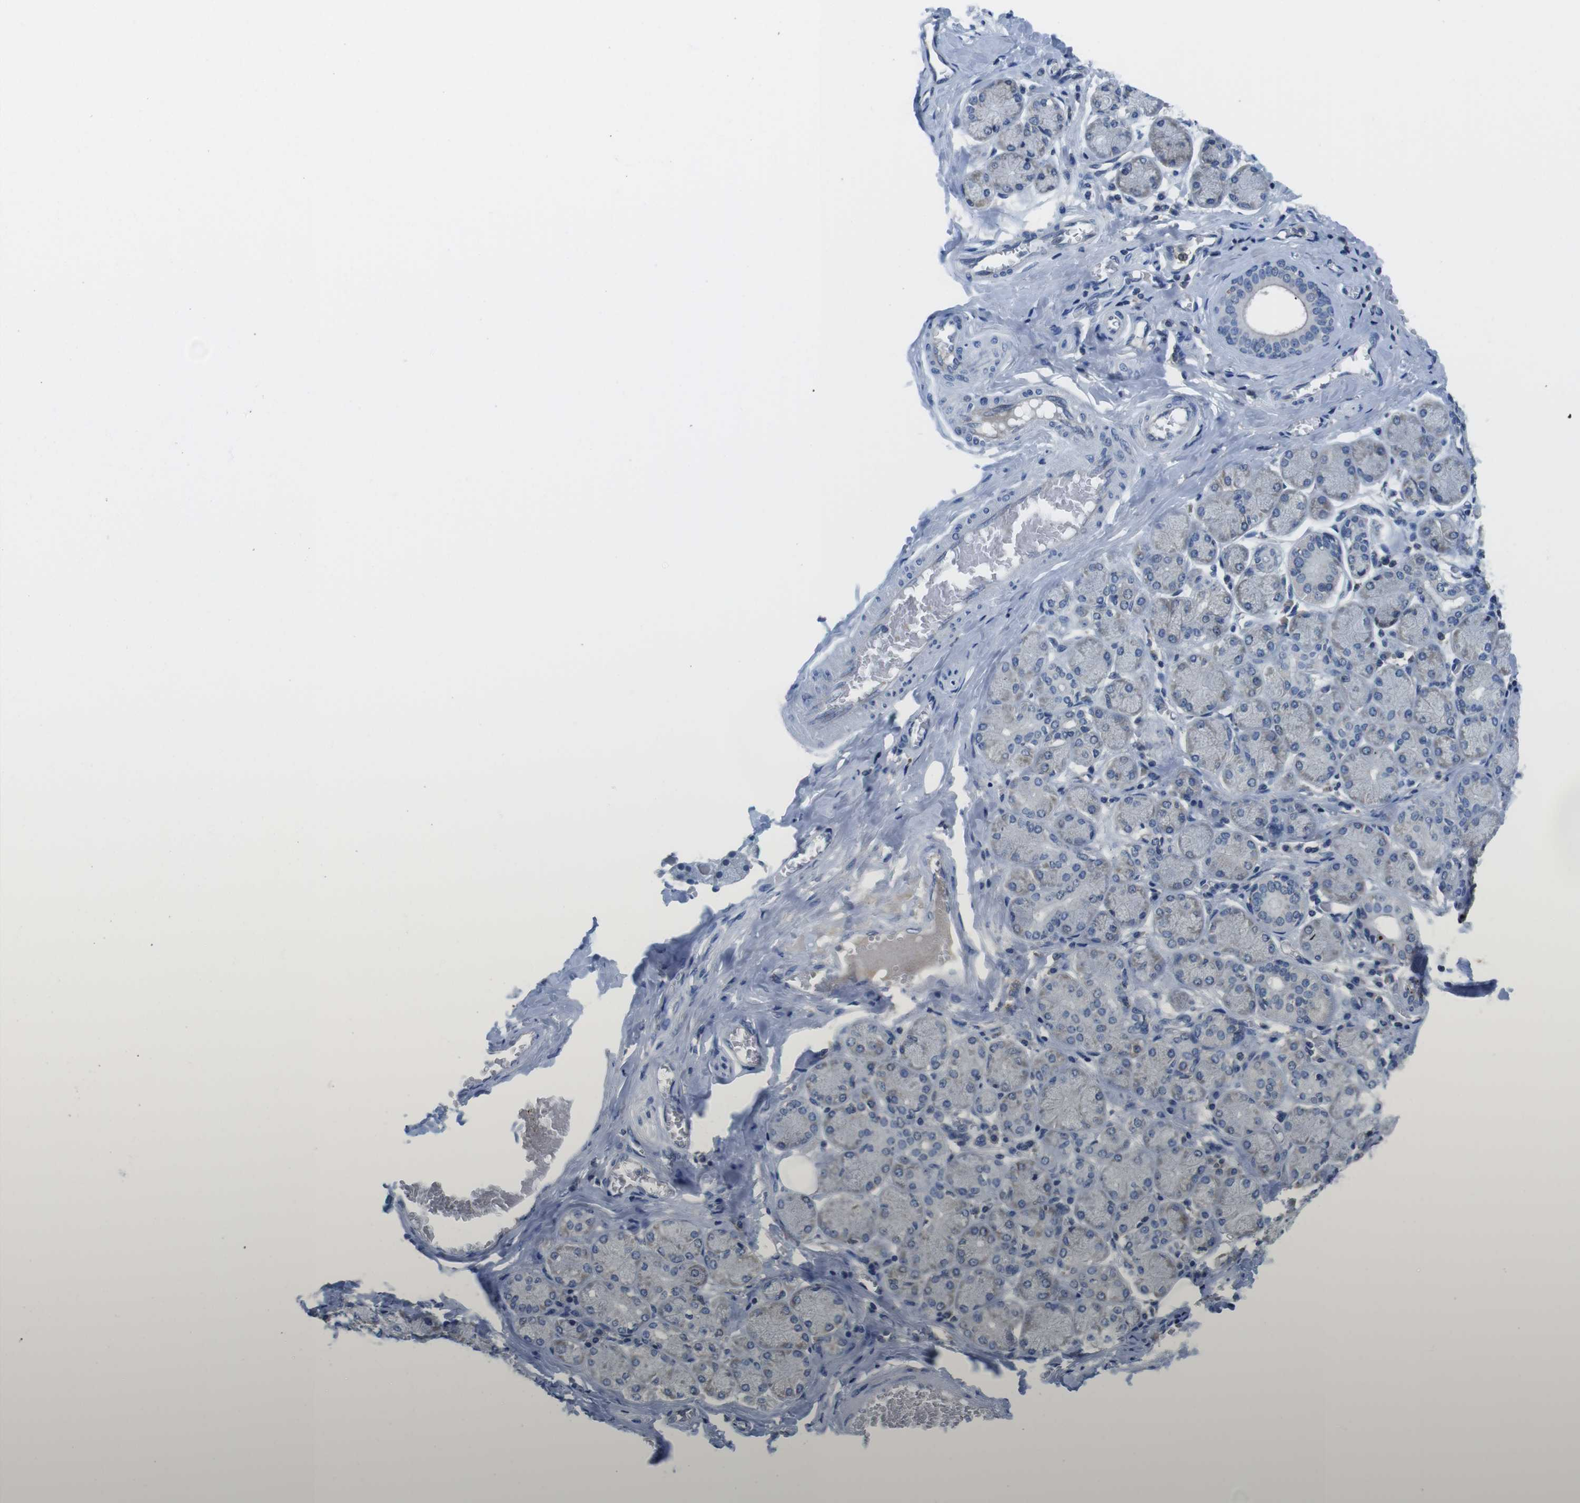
{"staining": {"intensity": "weak", "quantity": "<25%", "location": "cytoplasmic/membranous"}, "tissue": "salivary gland", "cell_type": "Glandular cells", "image_type": "normal", "snomed": [{"axis": "morphology", "description": "Normal tissue, NOS"}, {"axis": "topography", "description": "Salivary gland"}], "caption": "Immunohistochemical staining of normal human salivary gland reveals no significant expression in glandular cells. The staining is performed using DAB brown chromogen with nuclei counter-stained in using hematoxylin.", "gene": "PIK3CD", "patient": {"sex": "female", "age": 24}}